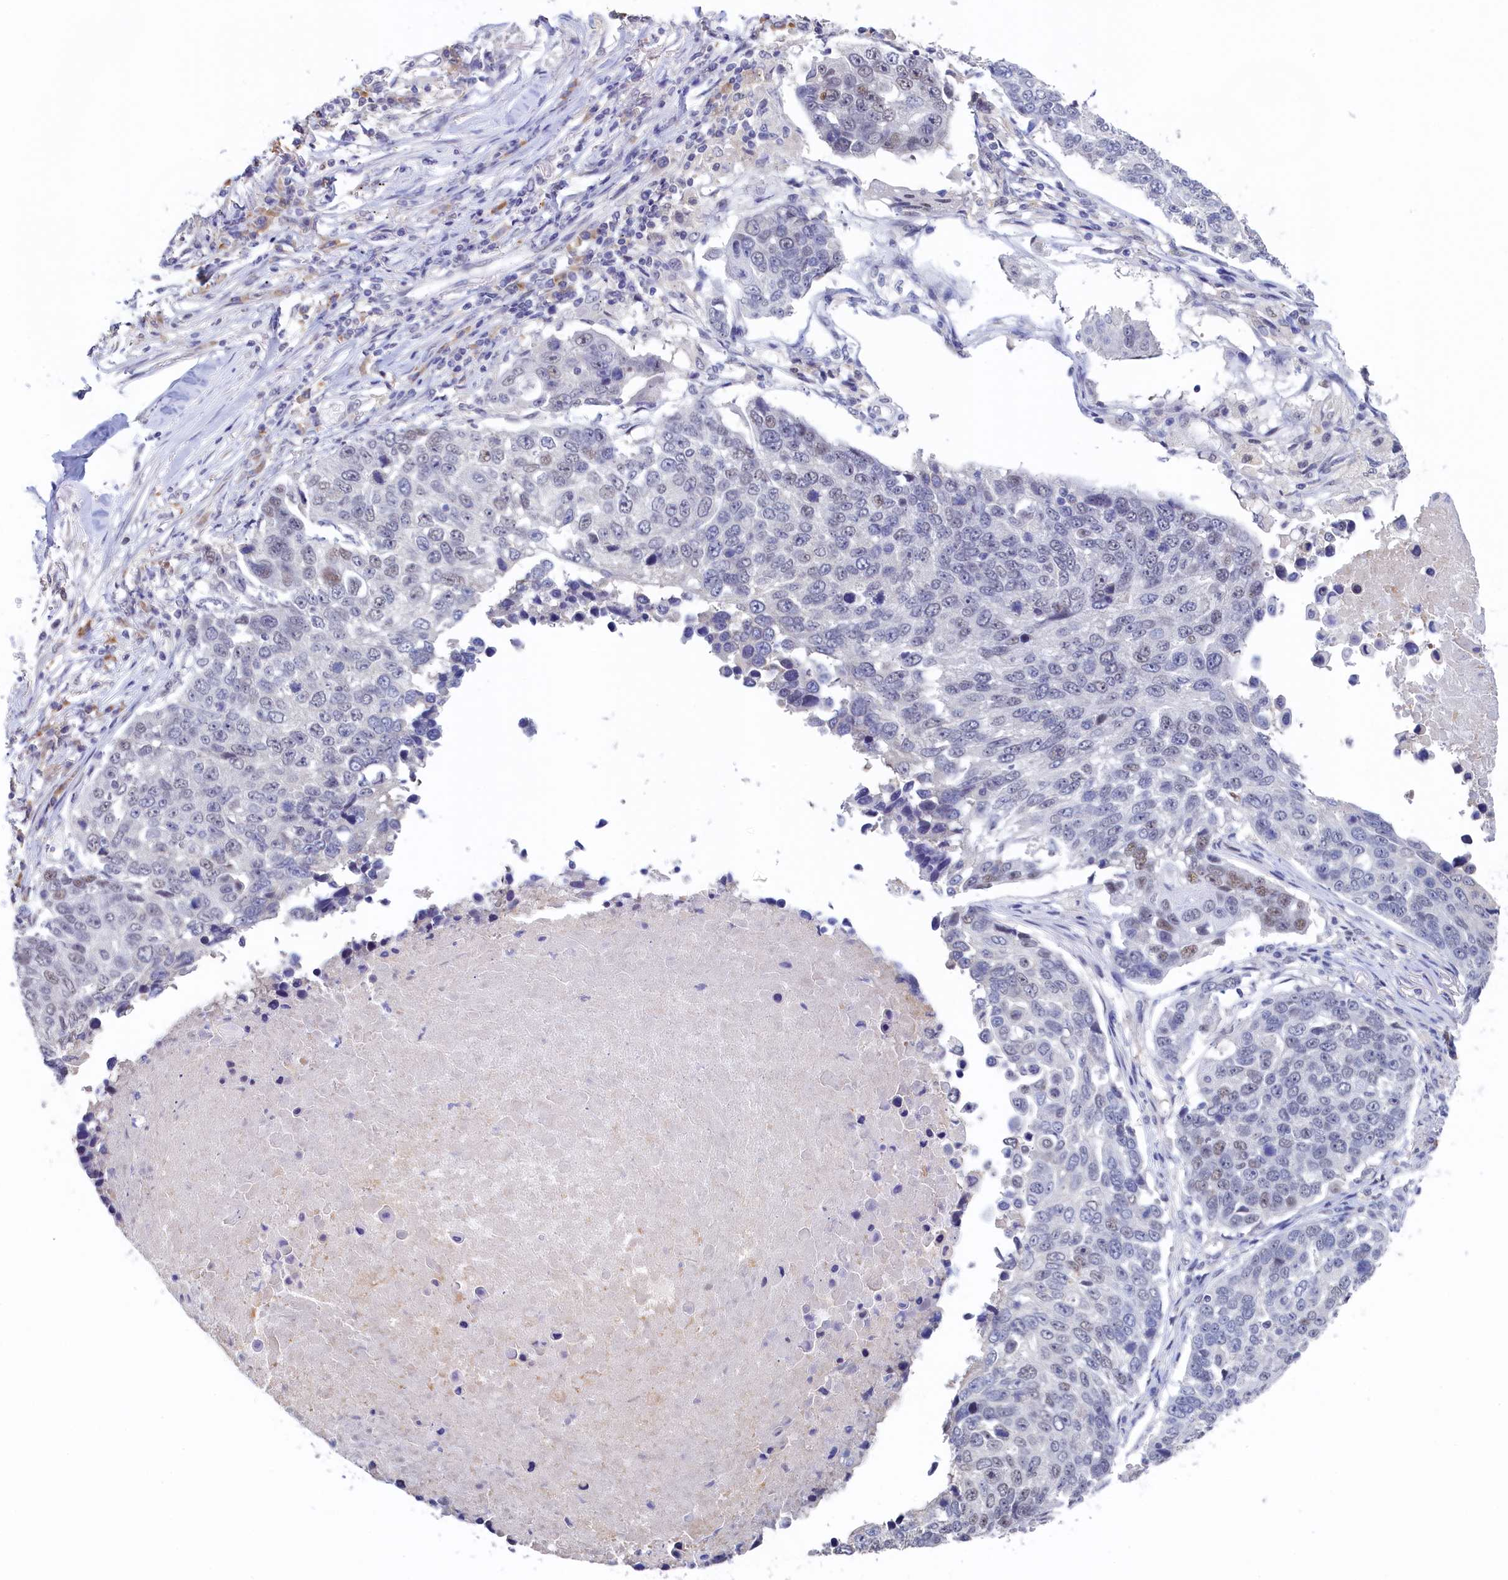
{"staining": {"intensity": "weak", "quantity": "<25%", "location": "nuclear"}, "tissue": "lung cancer", "cell_type": "Tumor cells", "image_type": "cancer", "snomed": [{"axis": "morphology", "description": "Squamous cell carcinoma, NOS"}, {"axis": "topography", "description": "Lung"}], "caption": "Tumor cells show no significant protein staining in lung cancer.", "gene": "MOSPD3", "patient": {"sex": "male", "age": 66}}